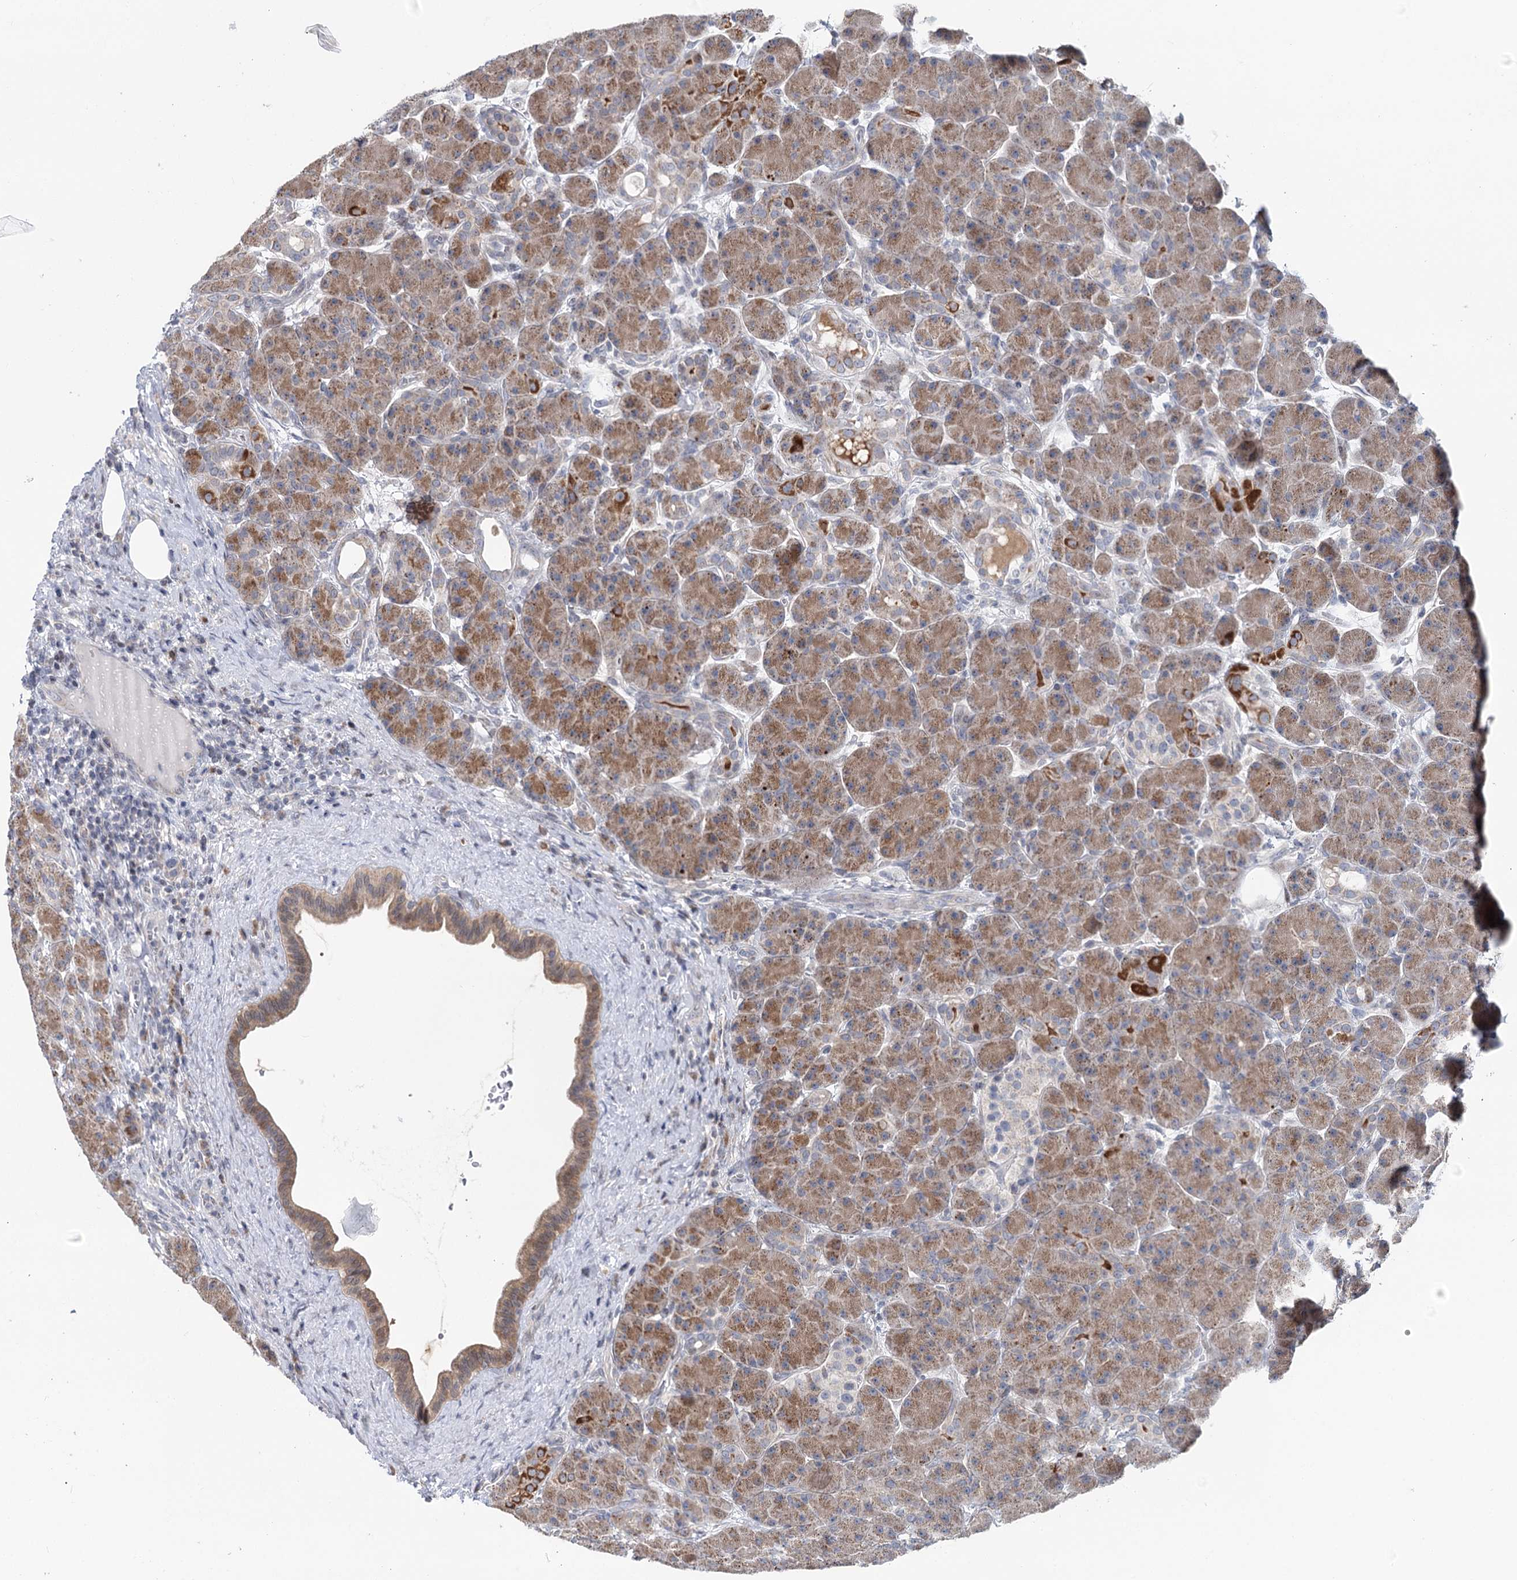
{"staining": {"intensity": "moderate", "quantity": ">75%", "location": "cytoplasmic/membranous"}, "tissue": "pancreas", "cell_type": "Exocrine glandular cells", "image_type": "normal", "snomed": [{"axis": "morphology", "description": "Normal tissue, NOS"}, {"axis": "topography", "description": "Pancreas"}], "caption": "Pancreas stained for a protein (brown) shows moderate cytoplasmic/membranous positive staining in approximately >75% of exocrine glandular cells.", "gene": "PTGR1", "patient": {"sex": "male", "age": 63}}